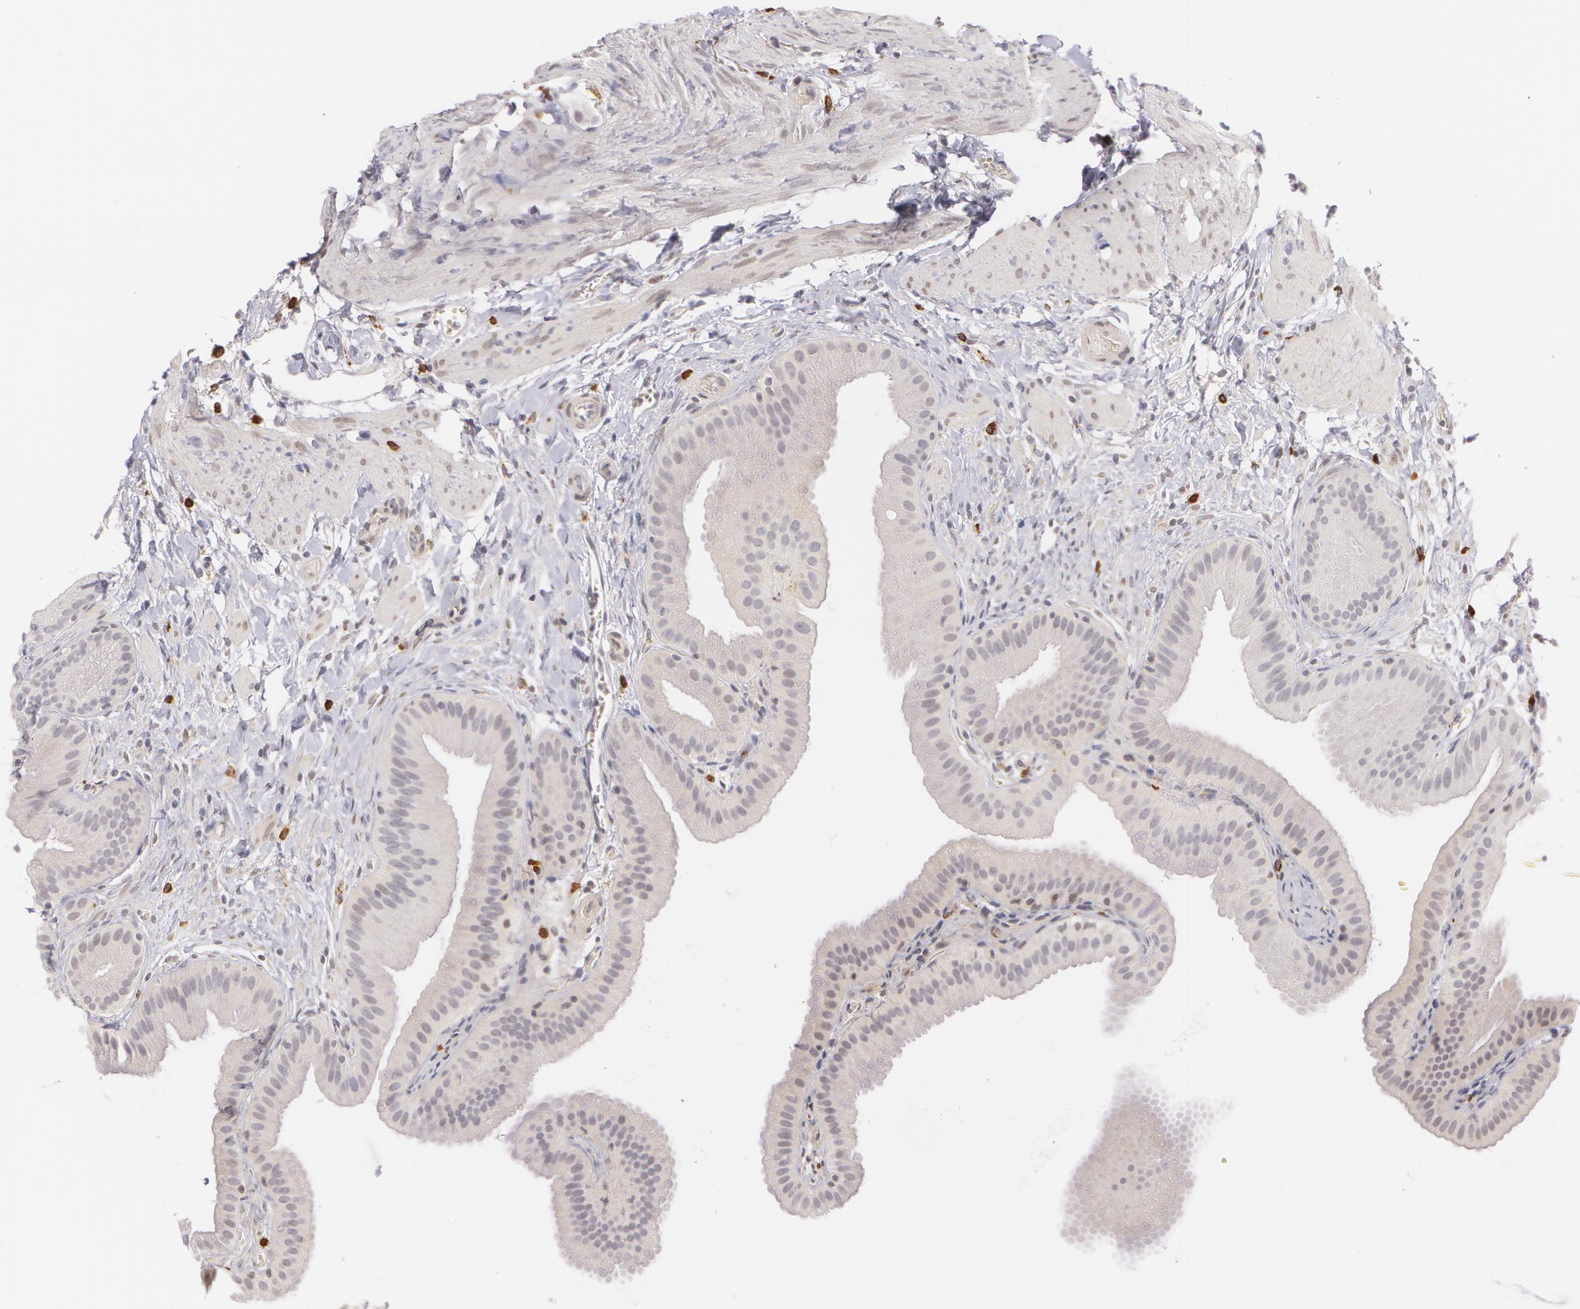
{"staining": {"intensity": "negative", "quantity": "none", "location": "none"}, "tissue": "gallbladder", "cell_type": "Glandular cells", "image_type": "normal", "snomed": [{"axis": "morphology", "description": "Normal tissue, NOS"}, {"axis": "topography", "description": "Gallbladder"}], "caption": "Protein analysis of normal gallbladder reveals no significant staining in glandular cells.", "gene": "LBP", "patient": {"sex": "female", "age": 63}}